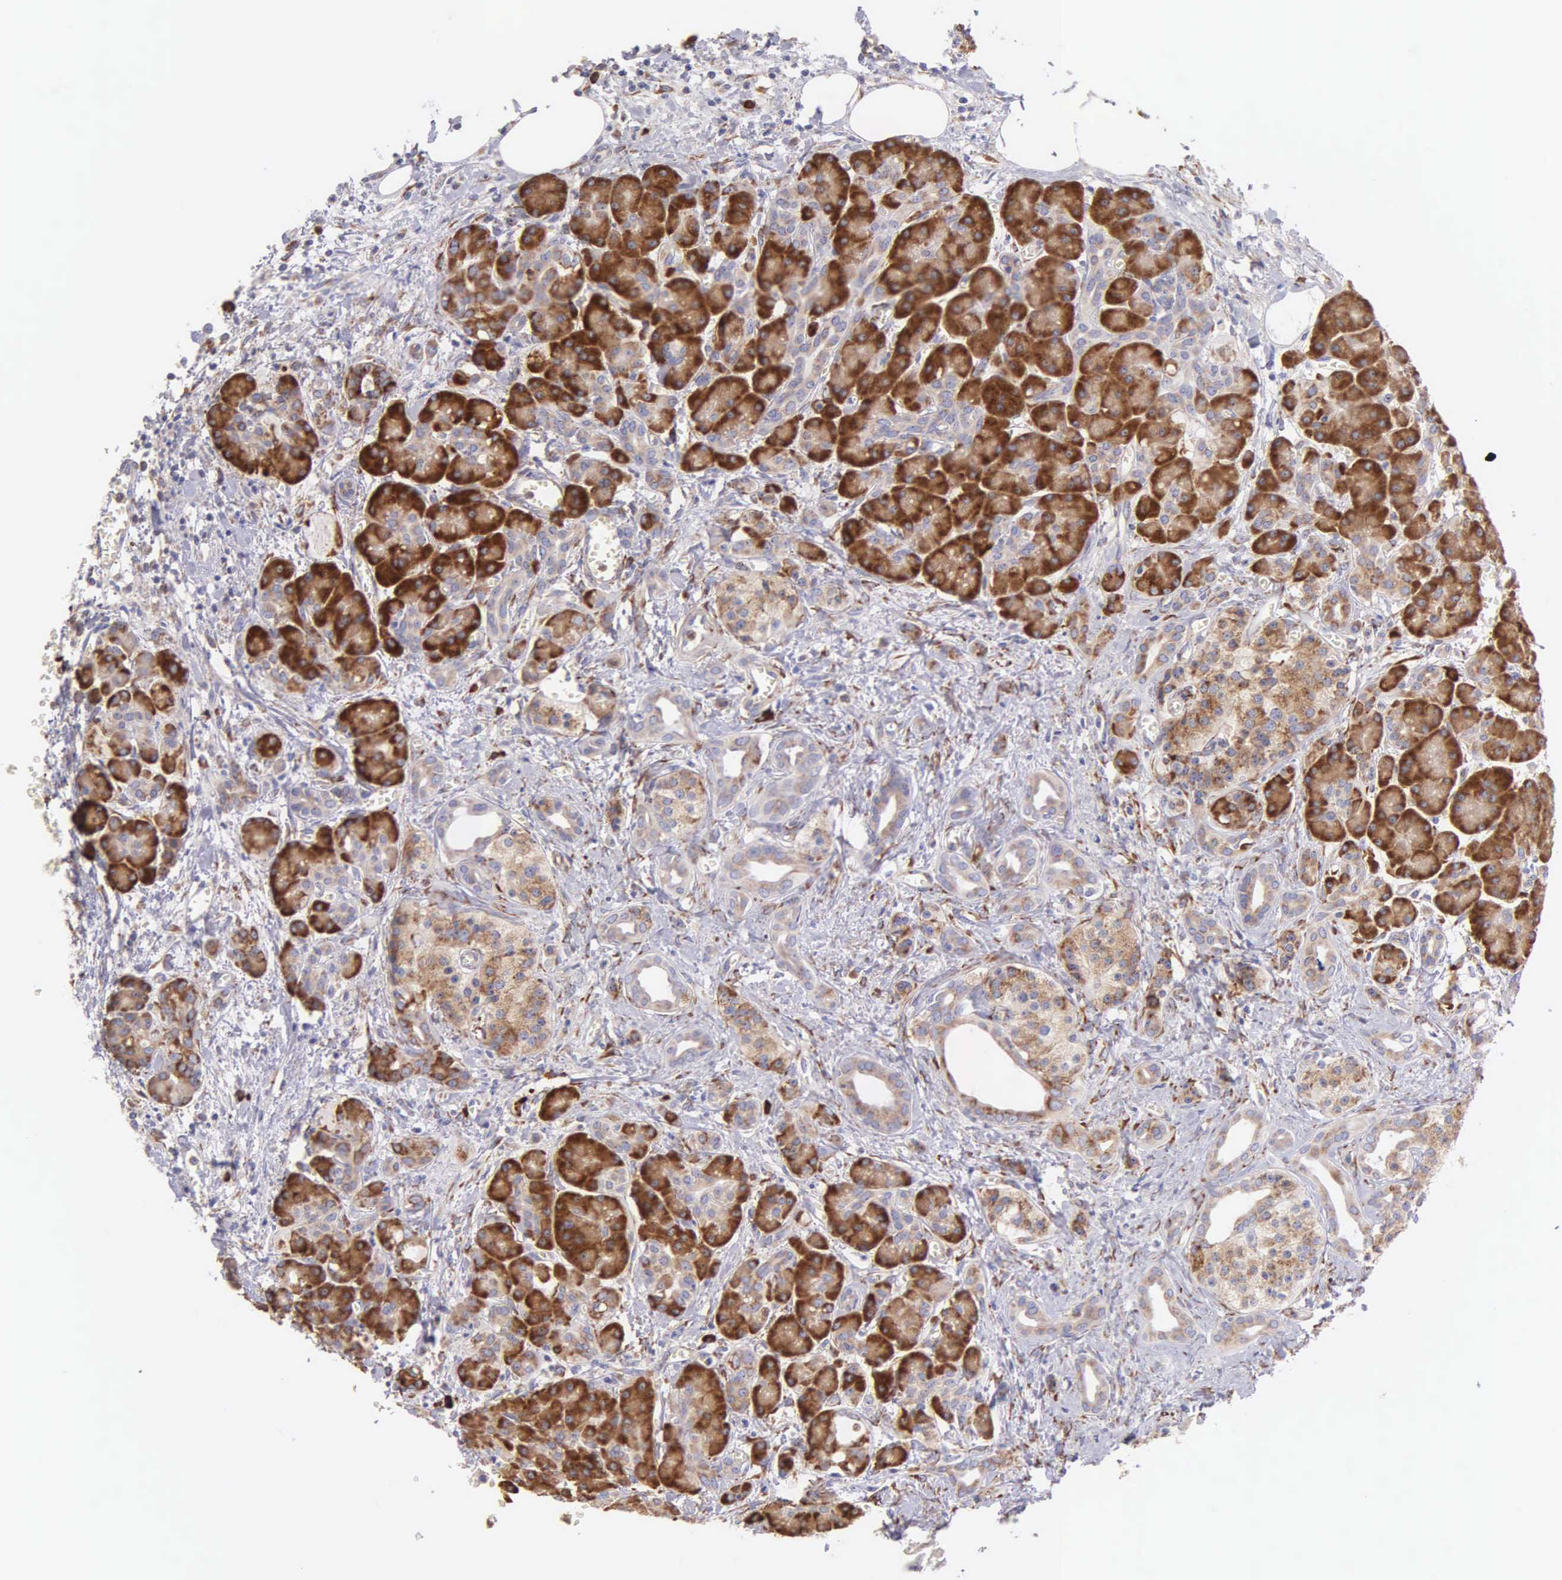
{"staining": {"intensity": "strong", "quantity": ">75%", "location": "cytoplasmic/membranous"}, "tissue": "pancreas", "cell_type": "Exocrine glandular cells", "image_type": "normal", "snomed": [{"axis": "morphology", "description": "Normal tissue, NOS"}, {"axis": "topography", "description": "Pancreas"}], "caption": "This photomicrograph shows normal pancreas stained with immunohistochemistry (IHC) to label a protein in brown. The cytoplasmic/membranous of exocrine glandular cells show strong positivity for the protein. Nuclei are counter-stained blue.", "gene": "CKAP4", "patient": {"sex": "male", "age": 73}}